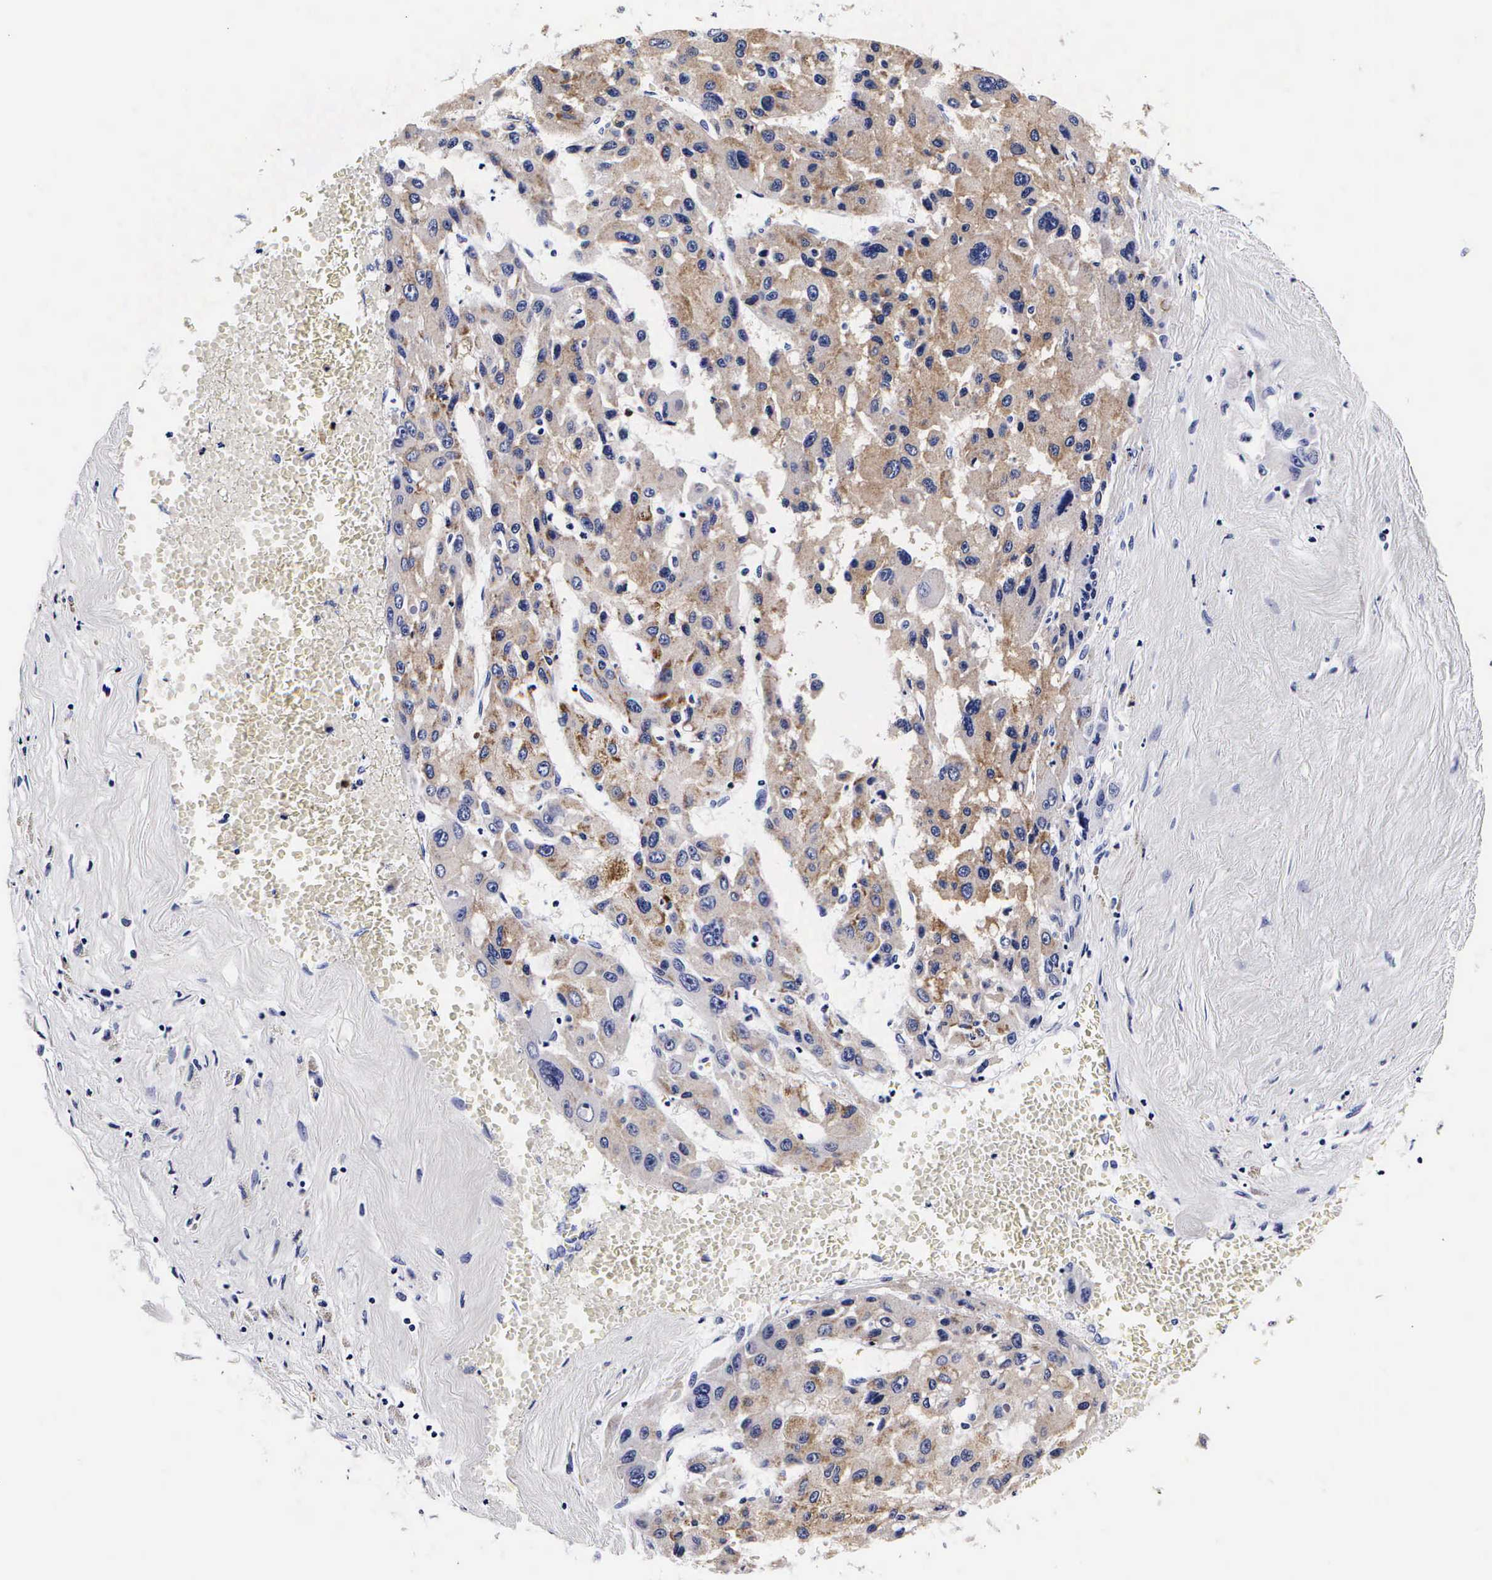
{"staining": {"intensity": "moderate", "quantity": ">75%", "location": "cytoplasmic/membranous"}, "tissue": "liver cancer", "cell_type": "Tumor cells", "image_type": "cancer", "snomed": [{"axis": "morphology", "description": "Carcinoma, Hepatocellular, NOS"}, {"axis": "topography", "description": "Liver"}], "caption": "Tumor cells reveal moderate cytoplasmic/membranous positivity in about >75% of cells in liver hepatocellular carcinoma. (Brightfield microscopy of DAB IHC at high magnification).", "gene": "RNASE6", "patient": {"sex": "male", "age": 64}}